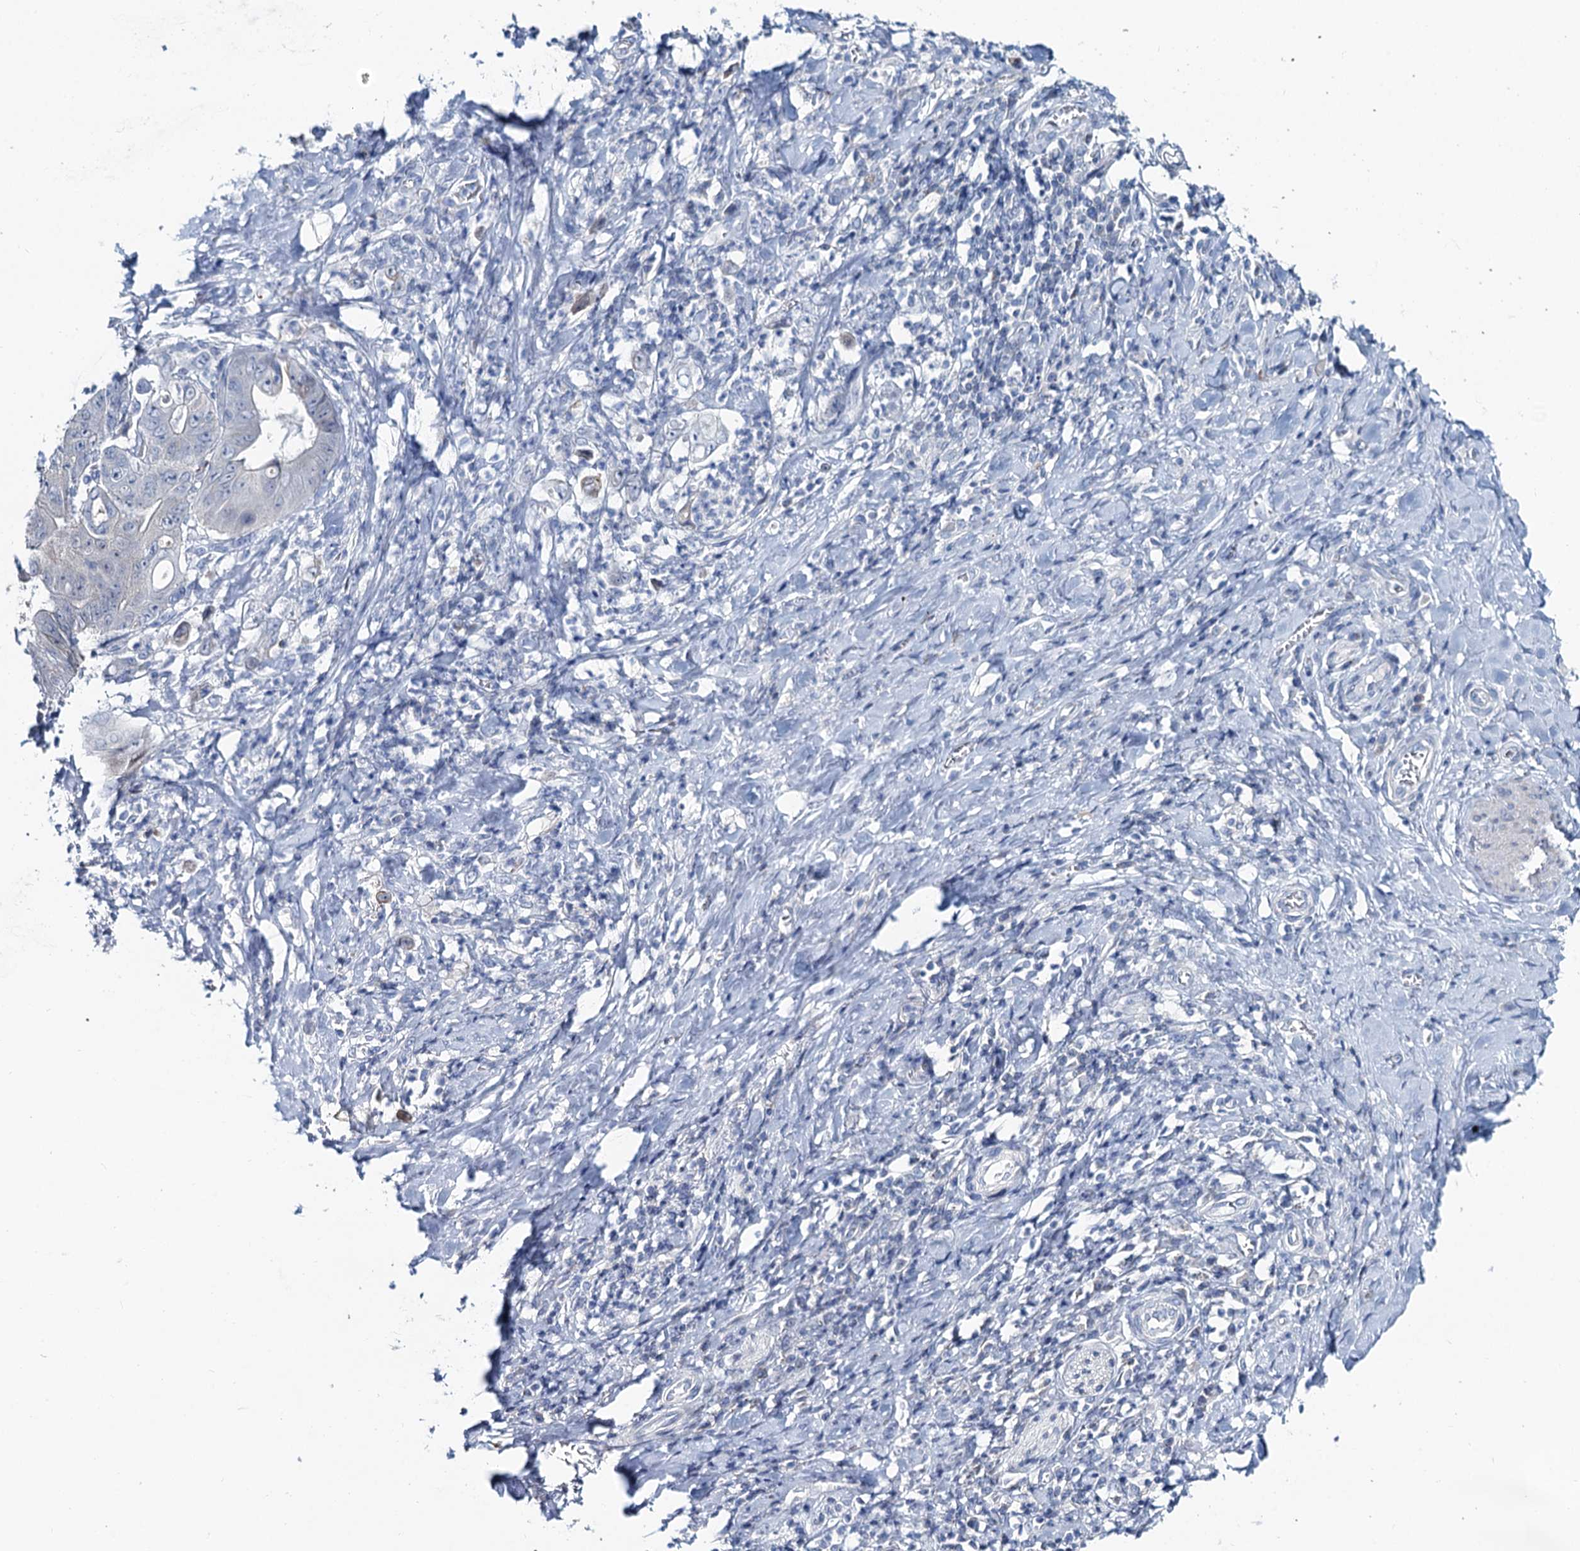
{"staining": {"intensity": "negative", "quantity": "none", "location": "none"}, "tissue": "stomach cancer", "cell_type": "Tumor cells", "image_type": "cancer", "snomed": [{"axis": "morphology", "description": "Adenocarcinoma, NOS"}, {"axis": "topography", "description": "Stomach"}], "caption": "Tumor cells show no significant positivity in stomach cancer (adenocarcinoma).", "gene": "TOX3", "patient": {"sex": "female", "age": 73}}